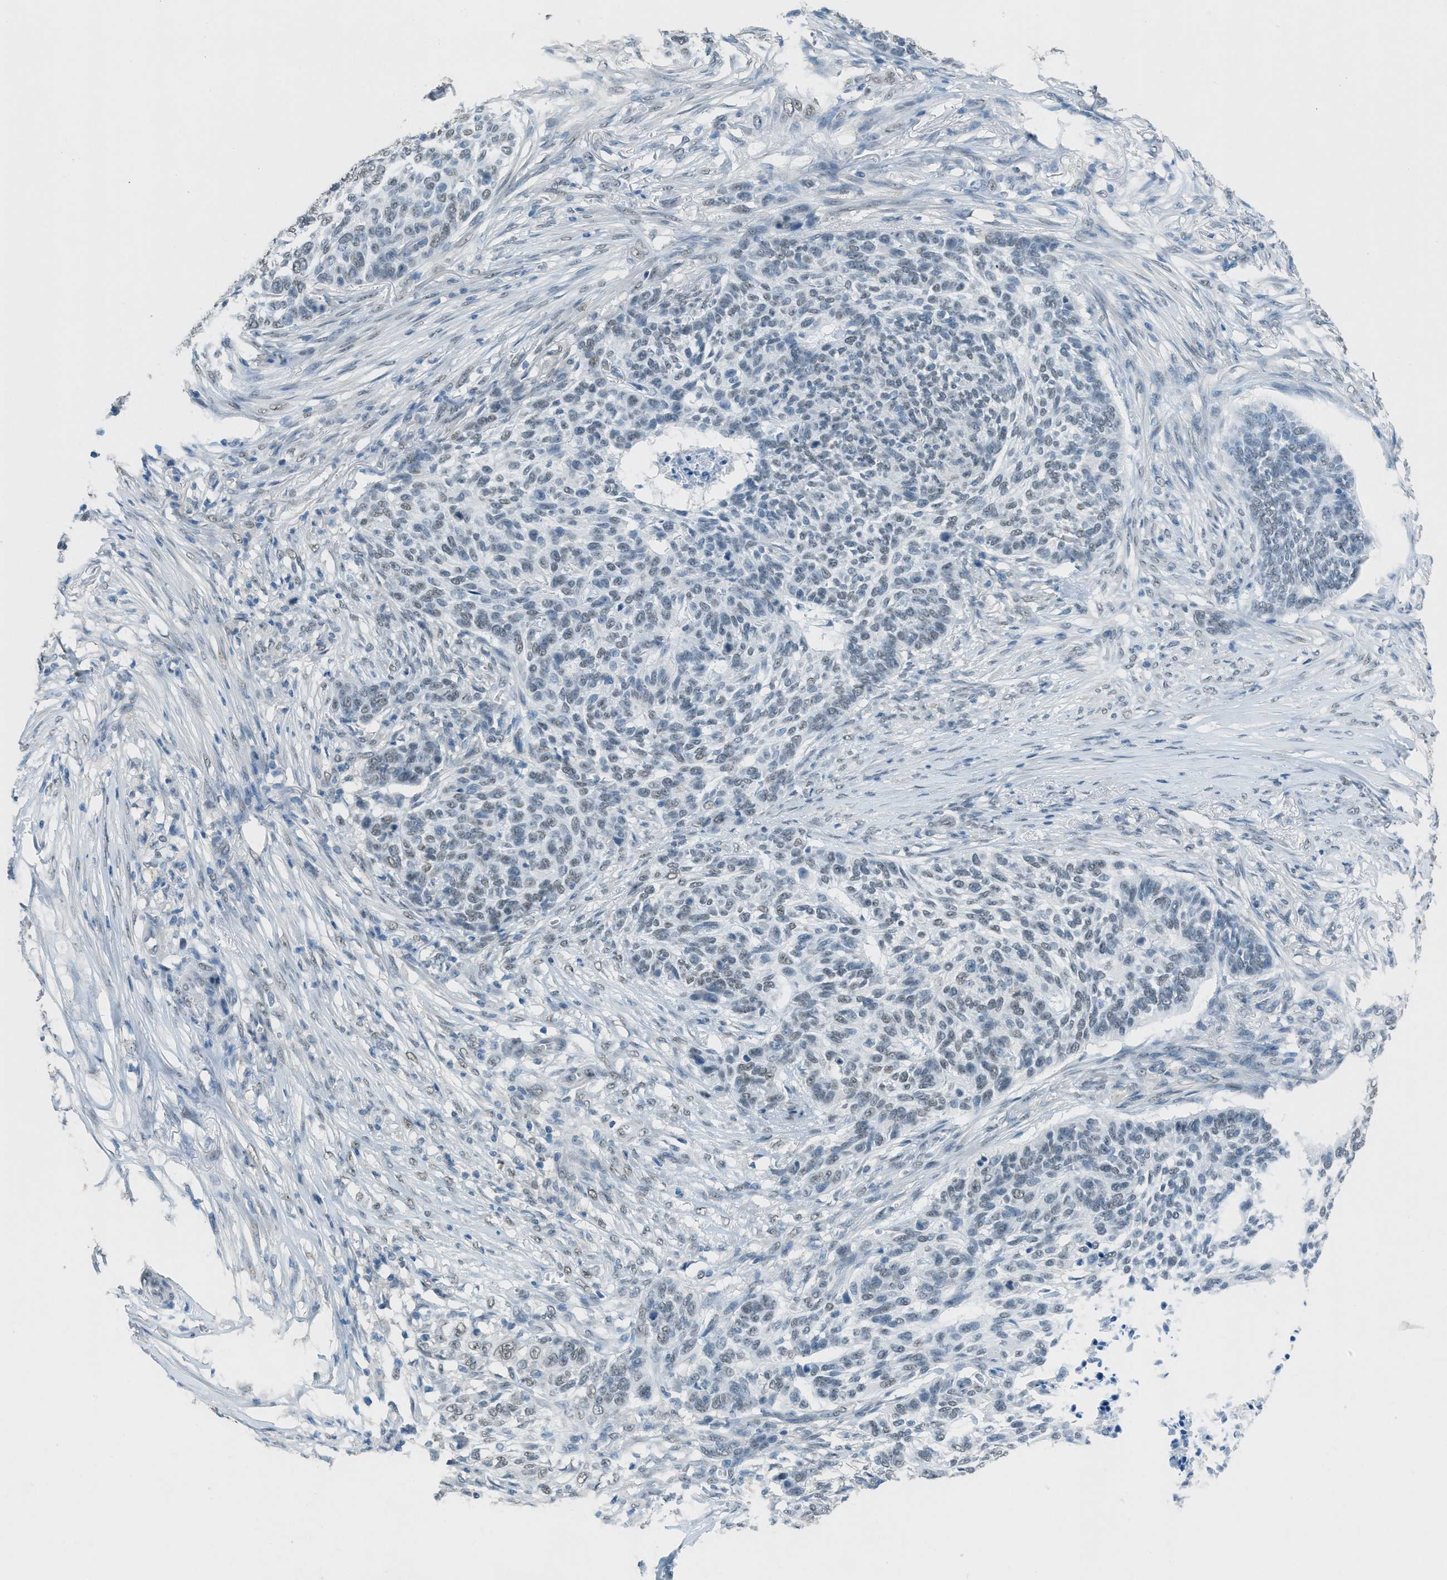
{"staining": {"intensity": "weak", "quantity": "<25%", "location": "nuclear"}, "tissue": "skin cancer", "cell_type": "Tumor cells", "image_type": "cancer", "snomed": [{"axis": "morphology", "description": "Basal cell carcinoma"}, {"axis": "topography", "description": "Skin"}], "caption": "There is no significant expression in tumor cells of basal cell carcinoma (skin).", "gene": "TTC13", "patient": {"sex": "male", "age": 85}}